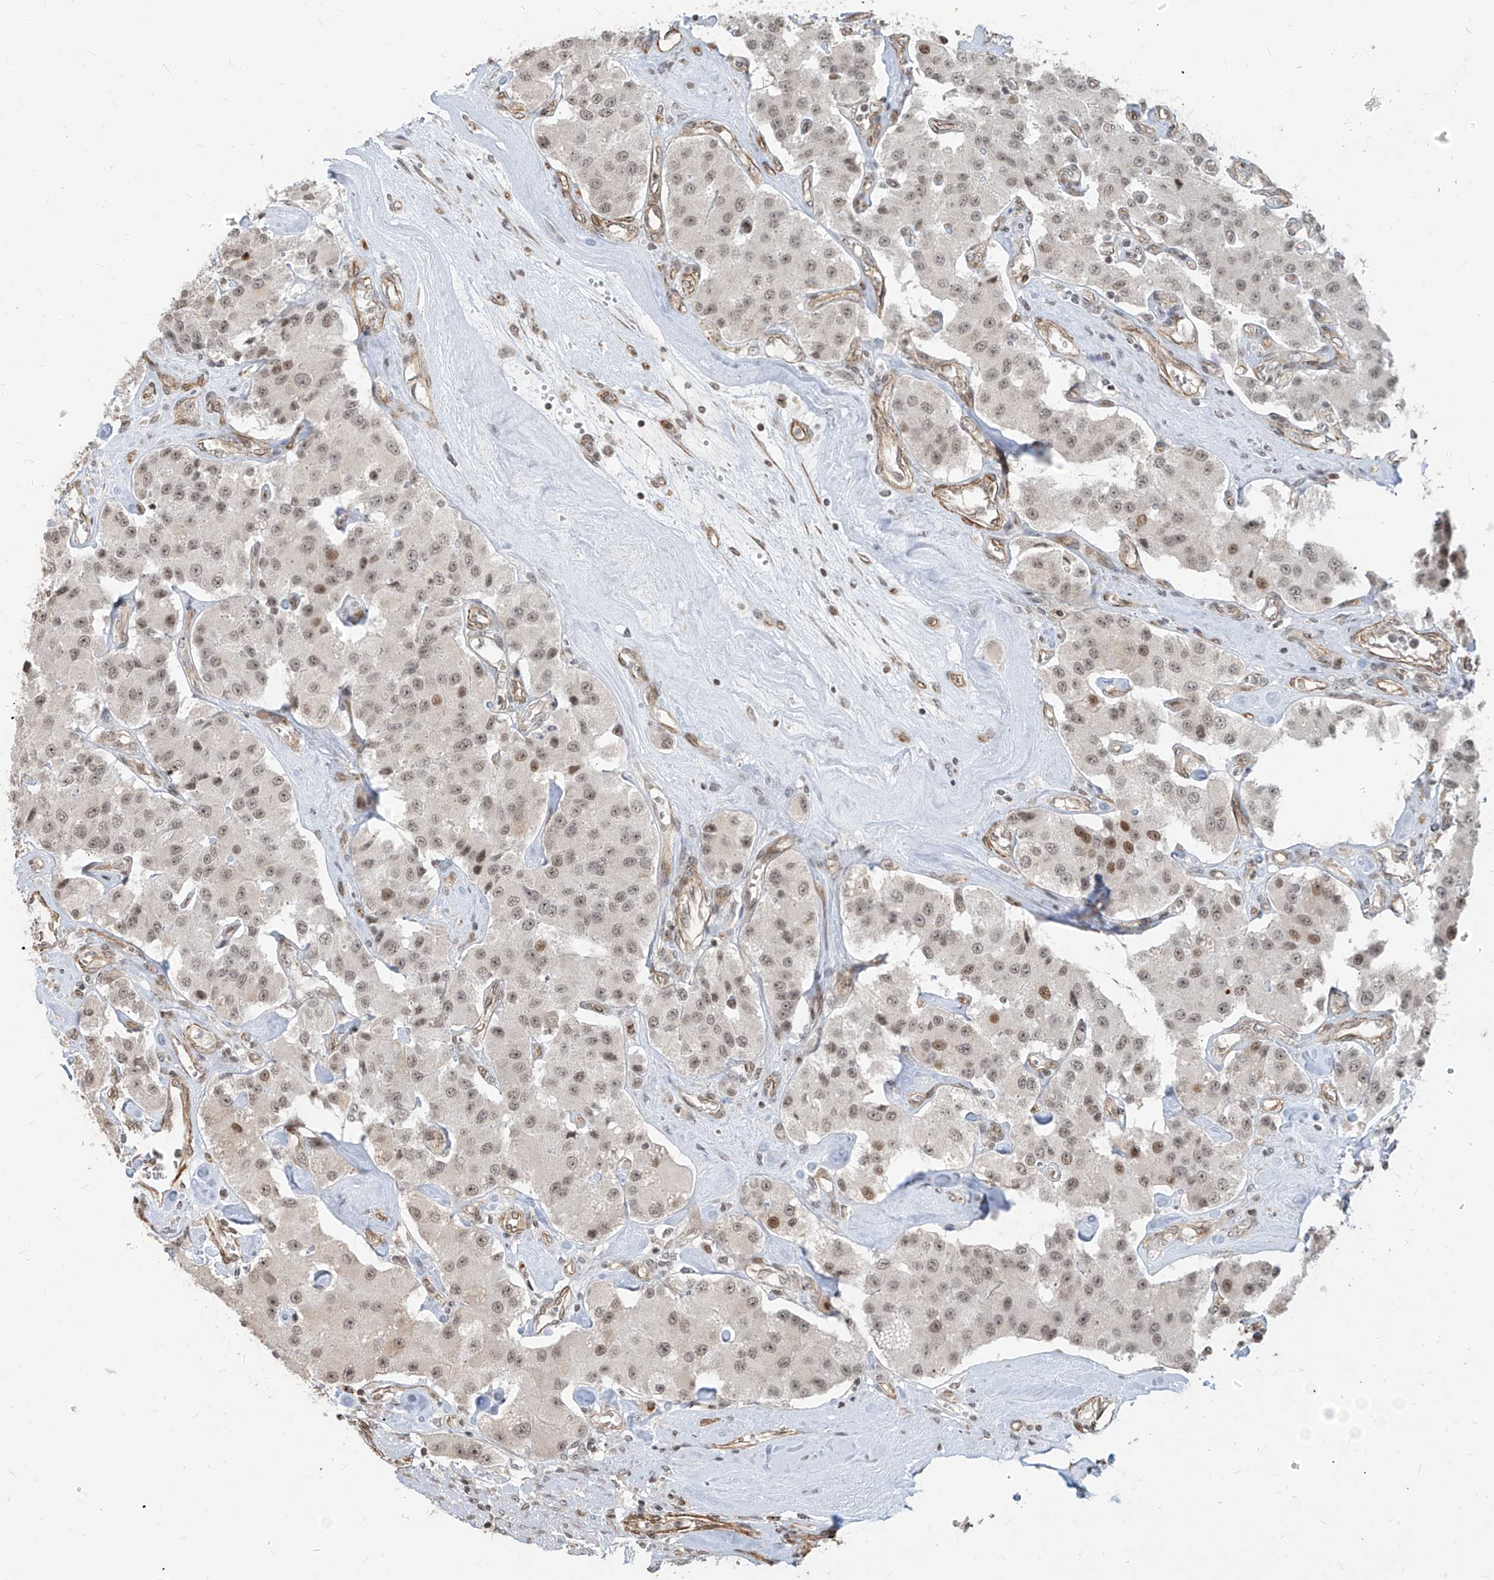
{"staining": {"intensity": "weak", "quantity": ">75%", "location": "nuclear"}, "tissue": "carcinoid", "cell_type": "Tumor cells", "image_type": "cancer", "snomed": [{"axis": "morphology", "description": "Carcinoid, malignant, NOS"}, {"axis": "topography", "description": "Pancreas"}], "caption": "Immunohistochemistry (DAB) staining of carcinoid (malignant) shows weak nuclear protein staining in about >75% of tumor cells.", "gene": "METAP1D", "patient": {"sex": "male", "age": 41}}